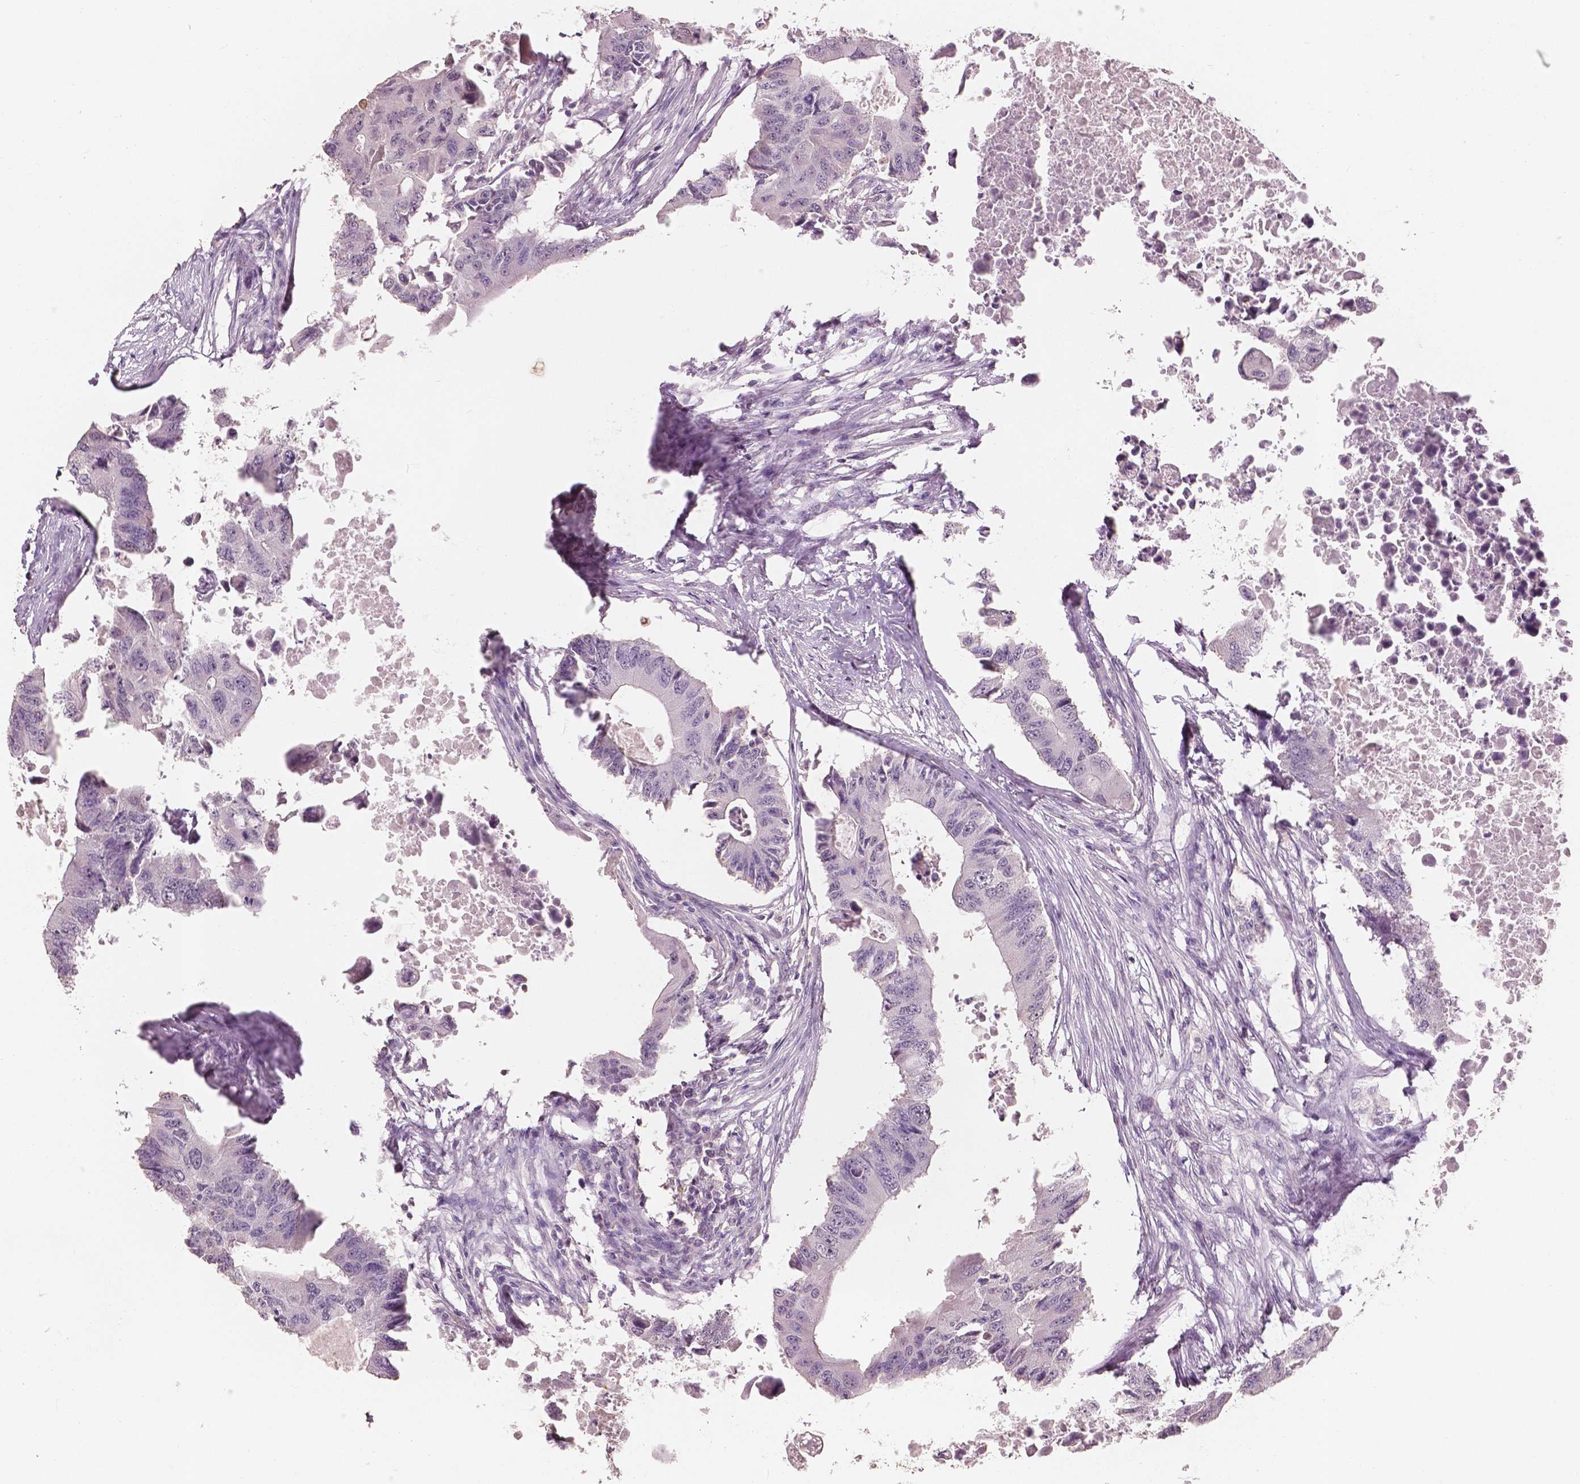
{"staining": {"intensity": "negative", "quantity": "none", "location": "none"}, "tissue": "colorectal cancer", "cell_type": "Tumor cells", "image_type": "cancer", "snomed": [{"axis": "morphology", "description": "Adenocarcinoma, NOS"}, {"axis": "topography", "description": "Colon"}], "caption": "High magnification brightfield microscopy of colorectal cancer (adenocarcinoma) stained with DAB (3,3'-diaminobenzidine) (brown) and counterstained with hematoxylin (blue): tumor cells show no significant staining.", "gene": "SAT2", "patient": {"sex": "male", "age": 71}}